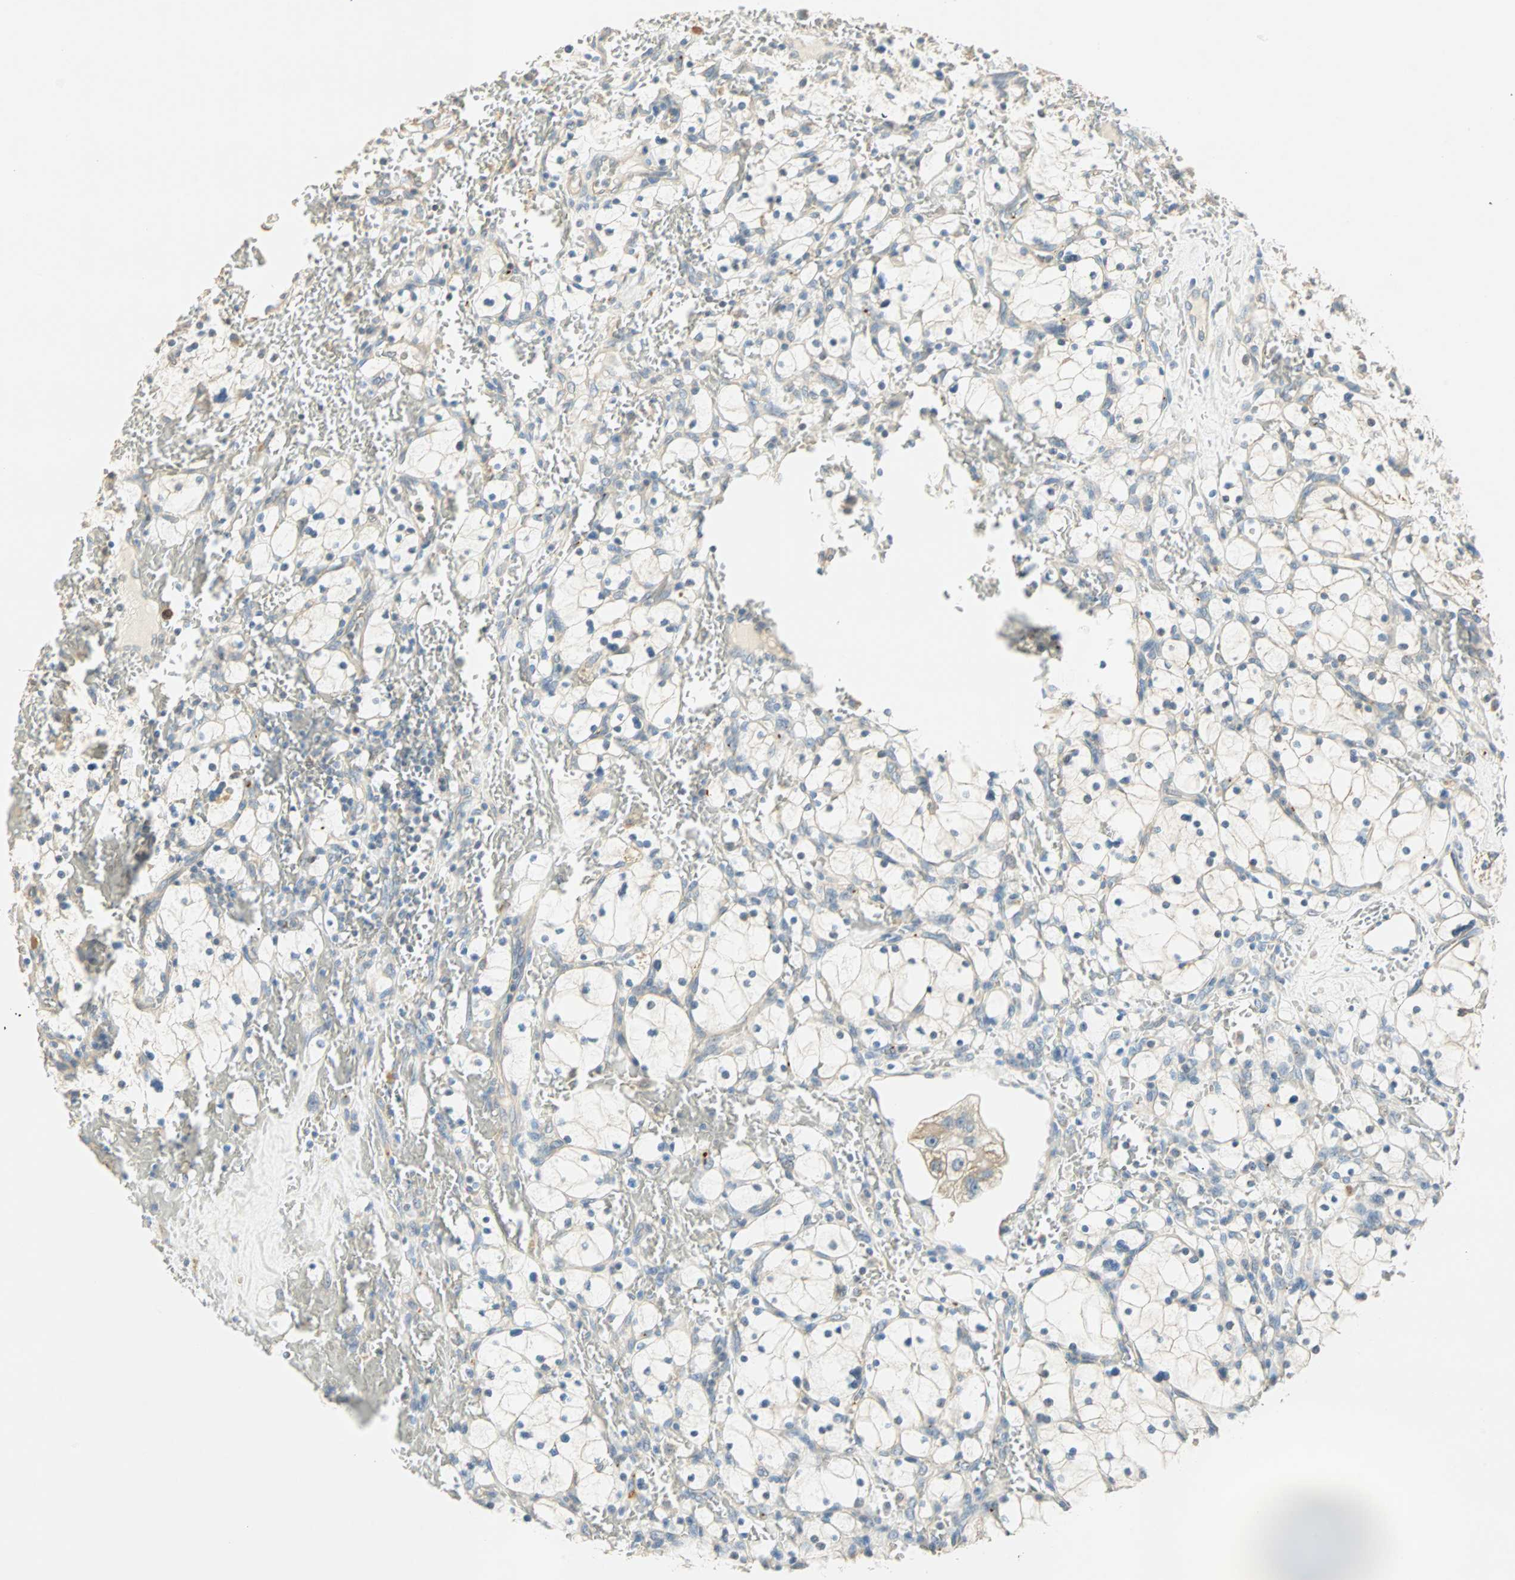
{"staining": {"intensity": "weak", "quantity": "<25%", "location": "cytoplasmic/membranous"}, "tissue": "renal cancer", "cell_type": "Tumor cells", "image_type": "cancer", "snomed": [{"axis": "morphology", "description": "Adenocarcinoma, NOS"}, {"axis": "topography", "description": "Kidney"}], "caption": "This micrograph is of renal adenocarcinoma stained with immunohistochemistry (IHC) to label a protein in brown with the nuclei are counter-stained blue. There is no staining in tumor cells.", "gene": "RAD18", "patient": {"sex": "female", "age": 83}}